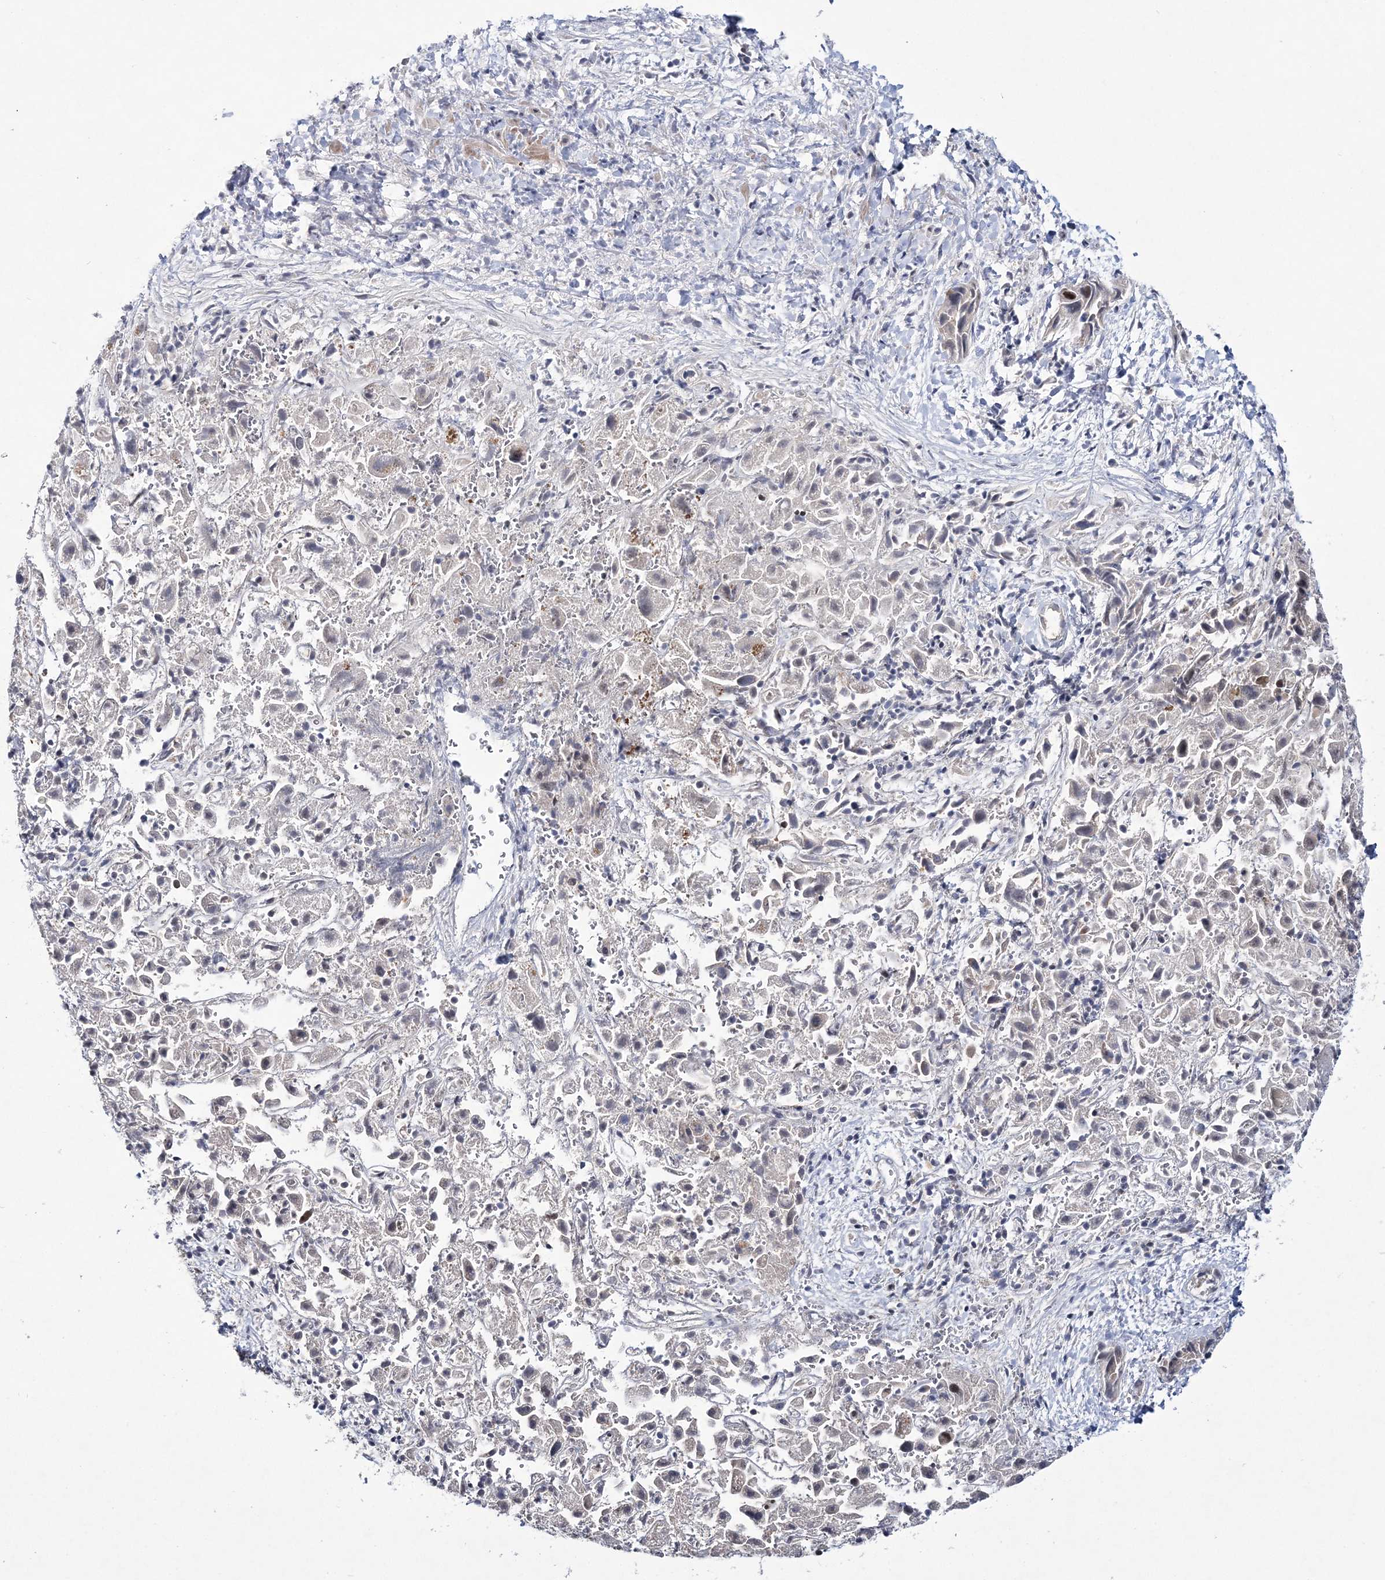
{"staining": {"intensity": "negative", "quantity": "none", "location": "none"}, "tissue": "liver cancer", "cell_type": "Tumor cells", "image_type": "cancer", "snomed": [{"axis": "morphology", "description": "Cholangiocarcinoma"}, {"axis": "topography", "description": "Liver"}], "caption": "DAB immunohistochemical staining of liver cancer displays no significant expression in tumor cells. (DAB (3,3'-diaminobenzidine) immunohistochemistry (IHC) visualized using brightfield microscopy, high magnification).", "gene": "TATDN2", "patient": {"sex": "female", "age": 52}}